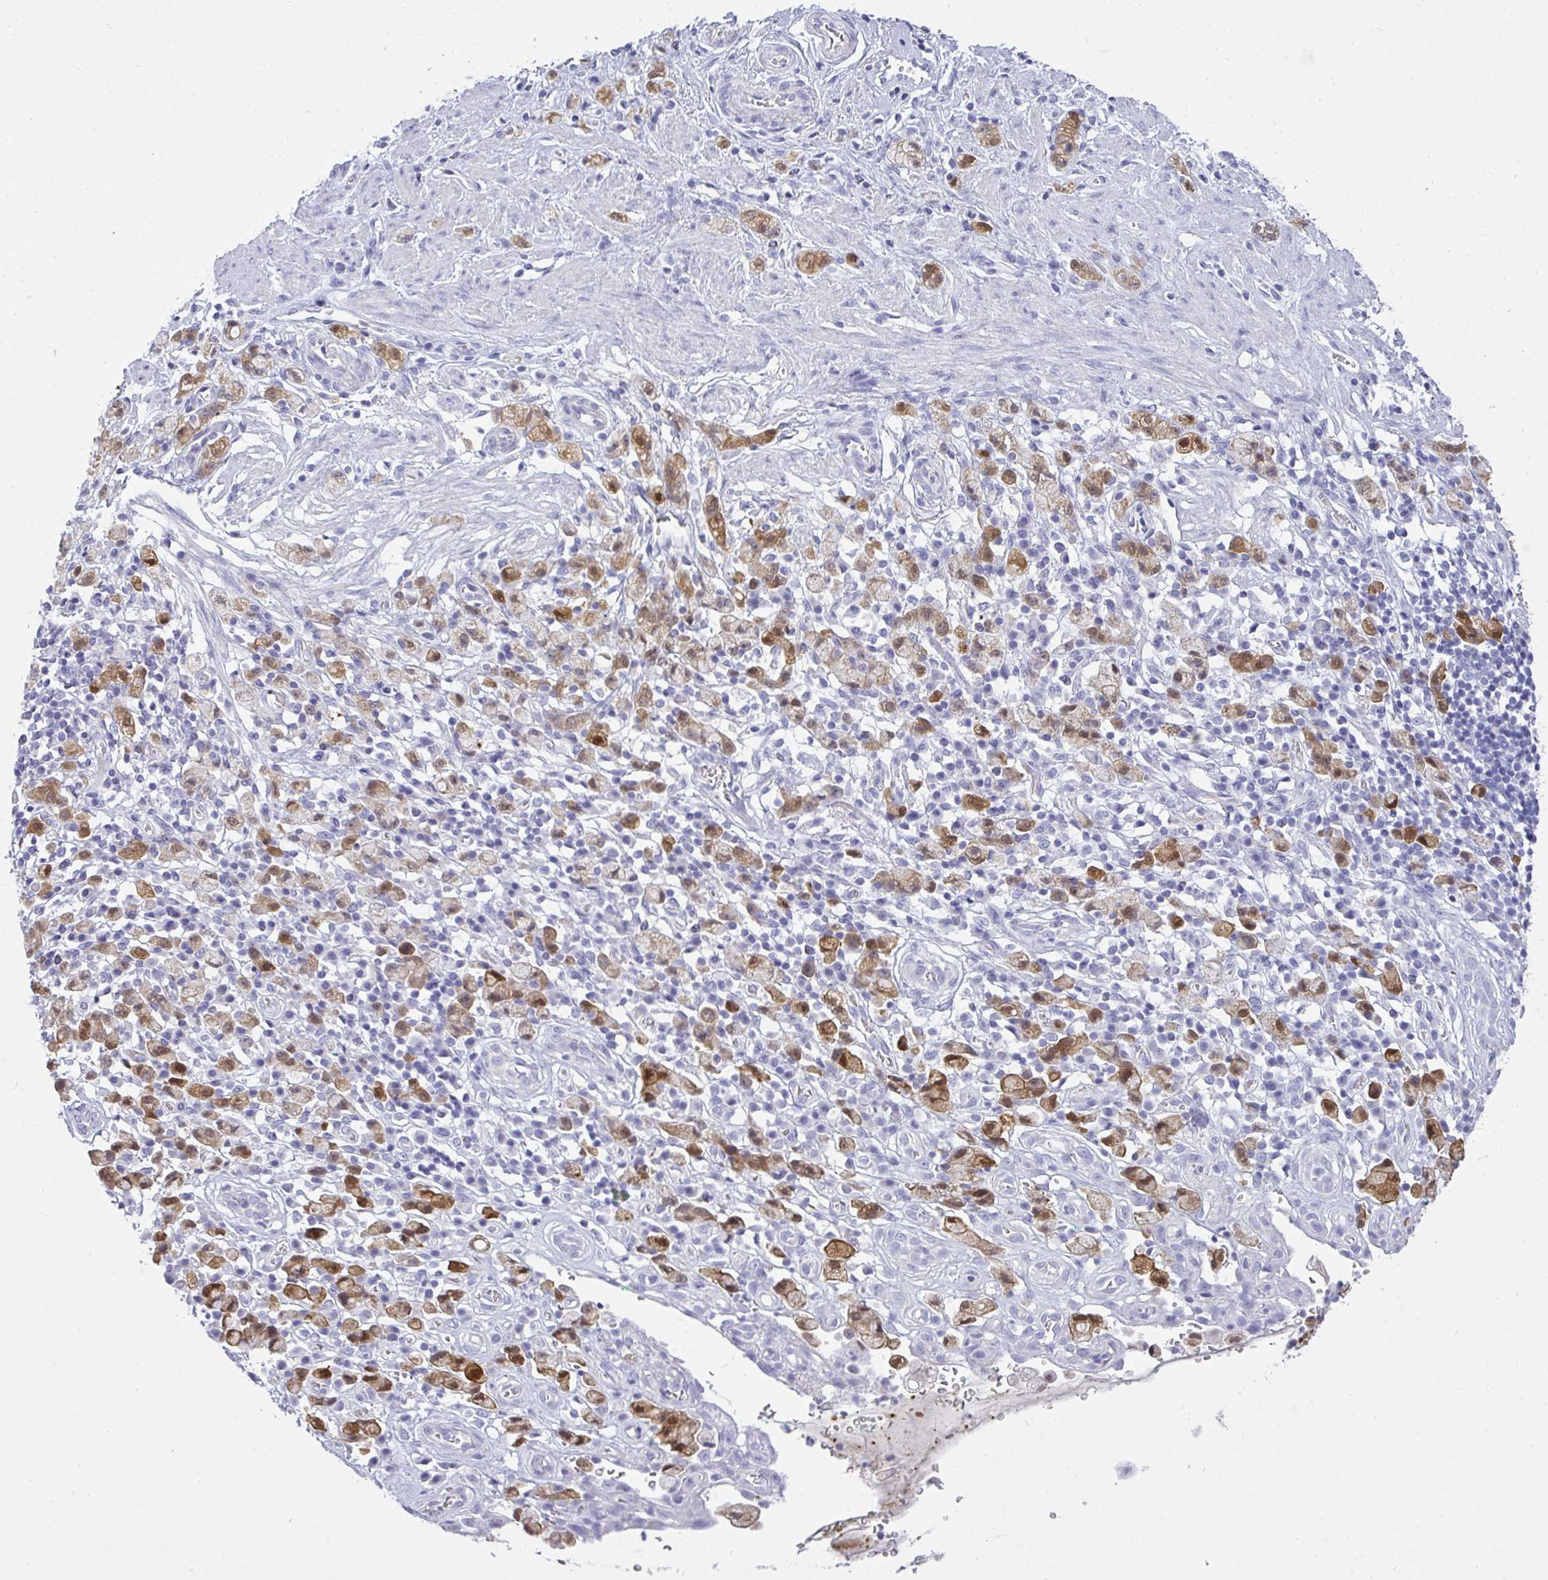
{"staining": {"intensity": "moderate", "quantity": ">75%", "location": "cytoplasmic/membranous,nuclear"}, "tissue": "stomach cancer", "cell_type": "Tumor cells", "image_type": "cancer", "snomed": [{"axis": "morphology", "description": "Adenocarcinoma, NOS"}, {"axis": "topography", "description": "Stomach"}], "caption": "Tumor cells exhibit medium levels of moderate cytoplasmic/membranous and nuclear staining in approximately >75% of cells in stomach cancer.", "gene": "GSDMB", "patient": {"sex": "male", "age": 77}}